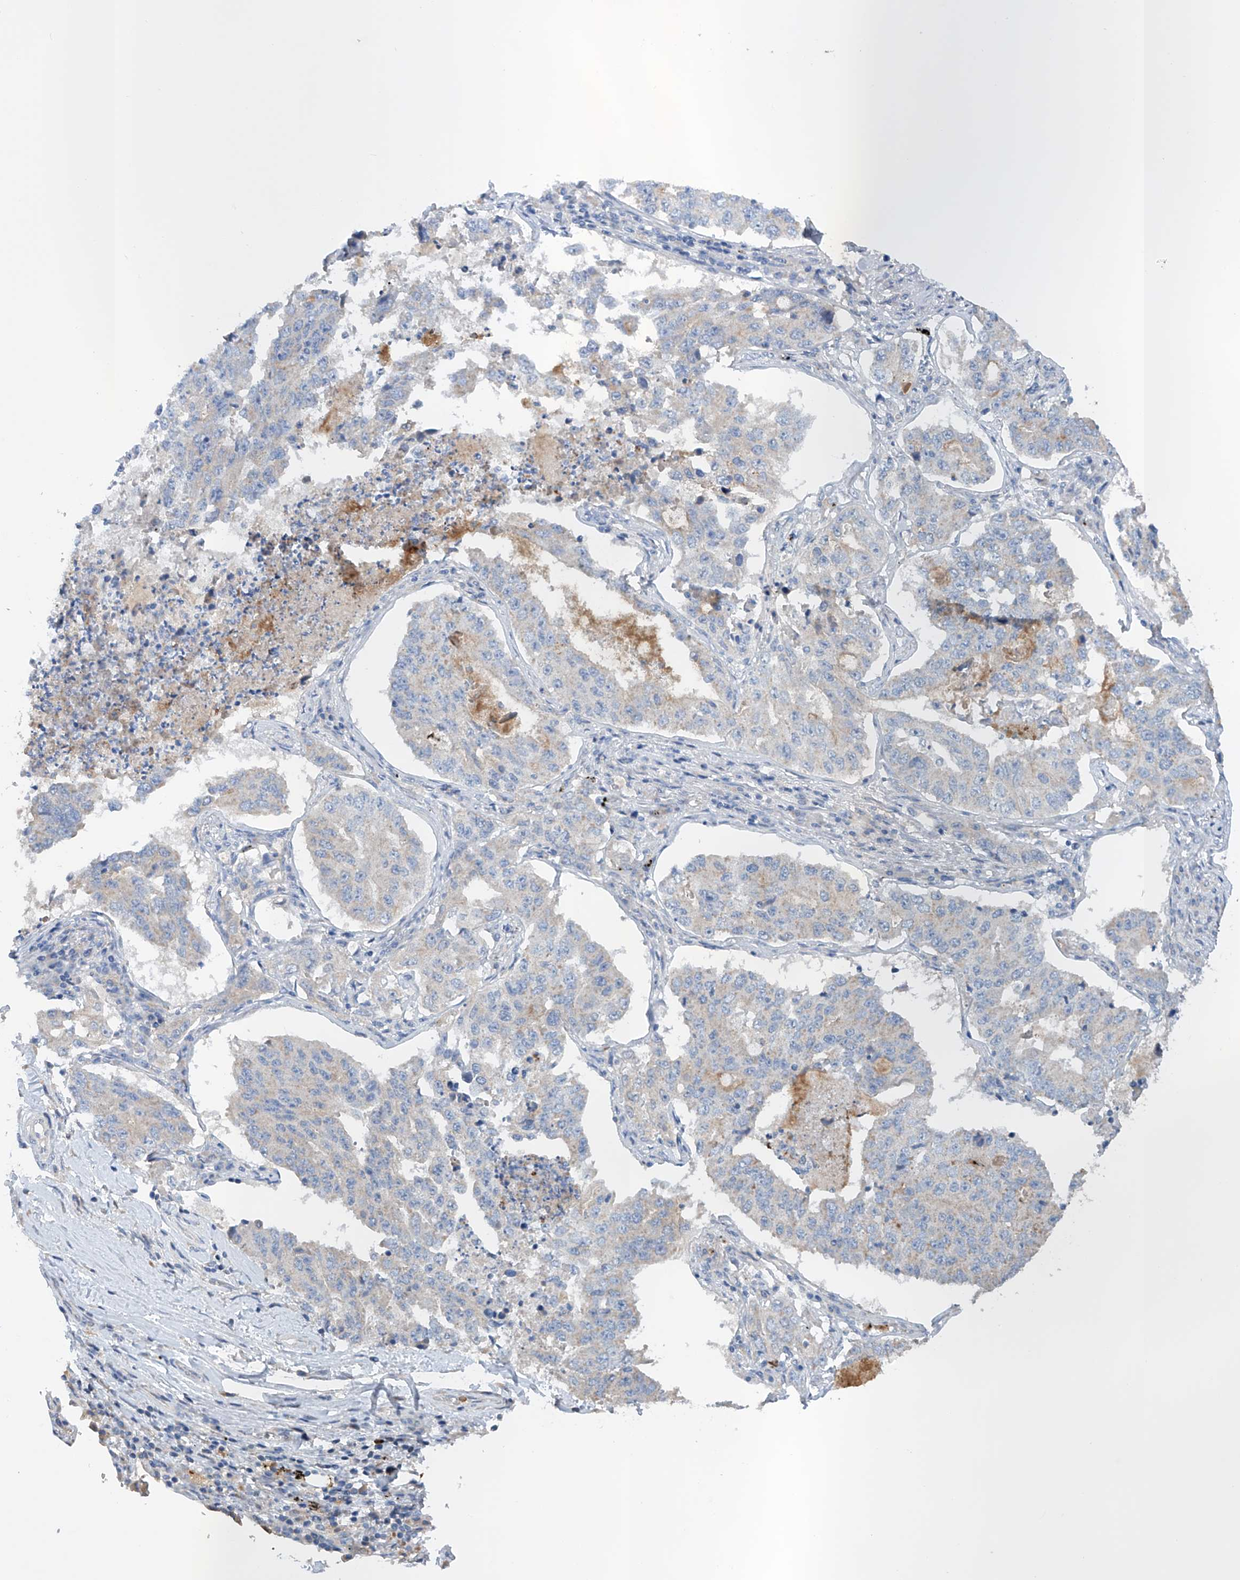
{"staining": {"intensity": "negative", "quantity": "none", "location": "none"}, "tissue": "lung cancer", "cell_type": "Tumor cells", "image_type": "cancer", "snomed": [{"axis": "morphology", "description": "Adenocarcinoma, NOS"}, {"axis": "topography", "description": "Lung"}], "caption": "This image is of lung adenocarcinoma stained with immunohistochemistry (IHC) to label a protein in brown with the nuclei are counter-stained blue. There is no staining in tumor cells.", "gene": "GPC4", "patient": {"sex": "female", "age": 51}}